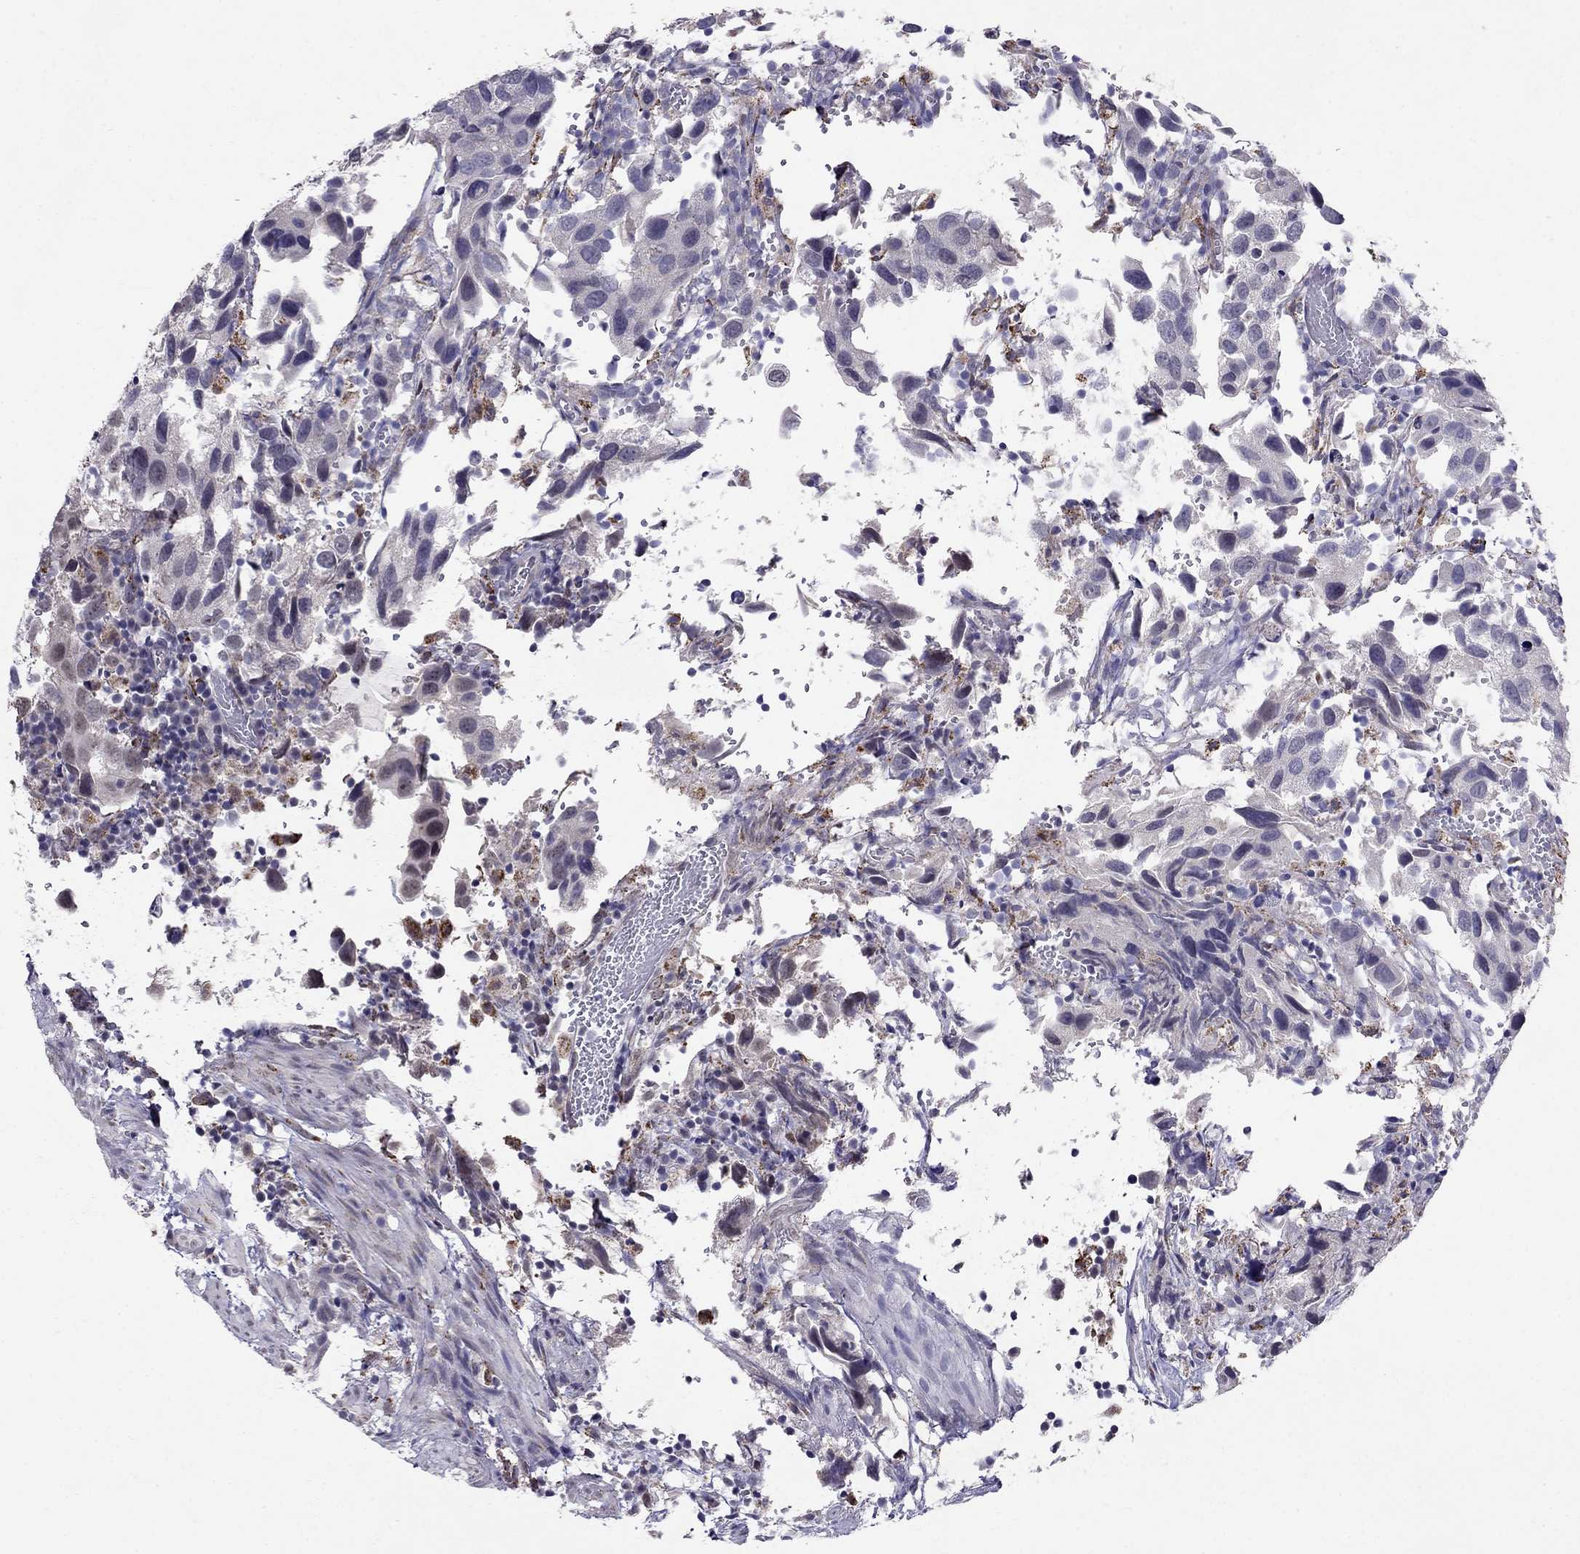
{"staining": {"intensity": "negative", "quantity": "none", "location": "none"}, "tissue": "urothelial cancer", "cell_type": "Tumor cells", "image_type": "cancer", "snomed": [{"axis": "morphology", "description": "Urothelial carcinoma, High grade"}, {"axis": "topography", "description": "Urinary bladder"}], "caption": "Micrograph shows no protein expression in tumor cells of urothelial cancer tissue.", "gene": "MYO3B", "patient": {"sex": "male", "age": 79}}